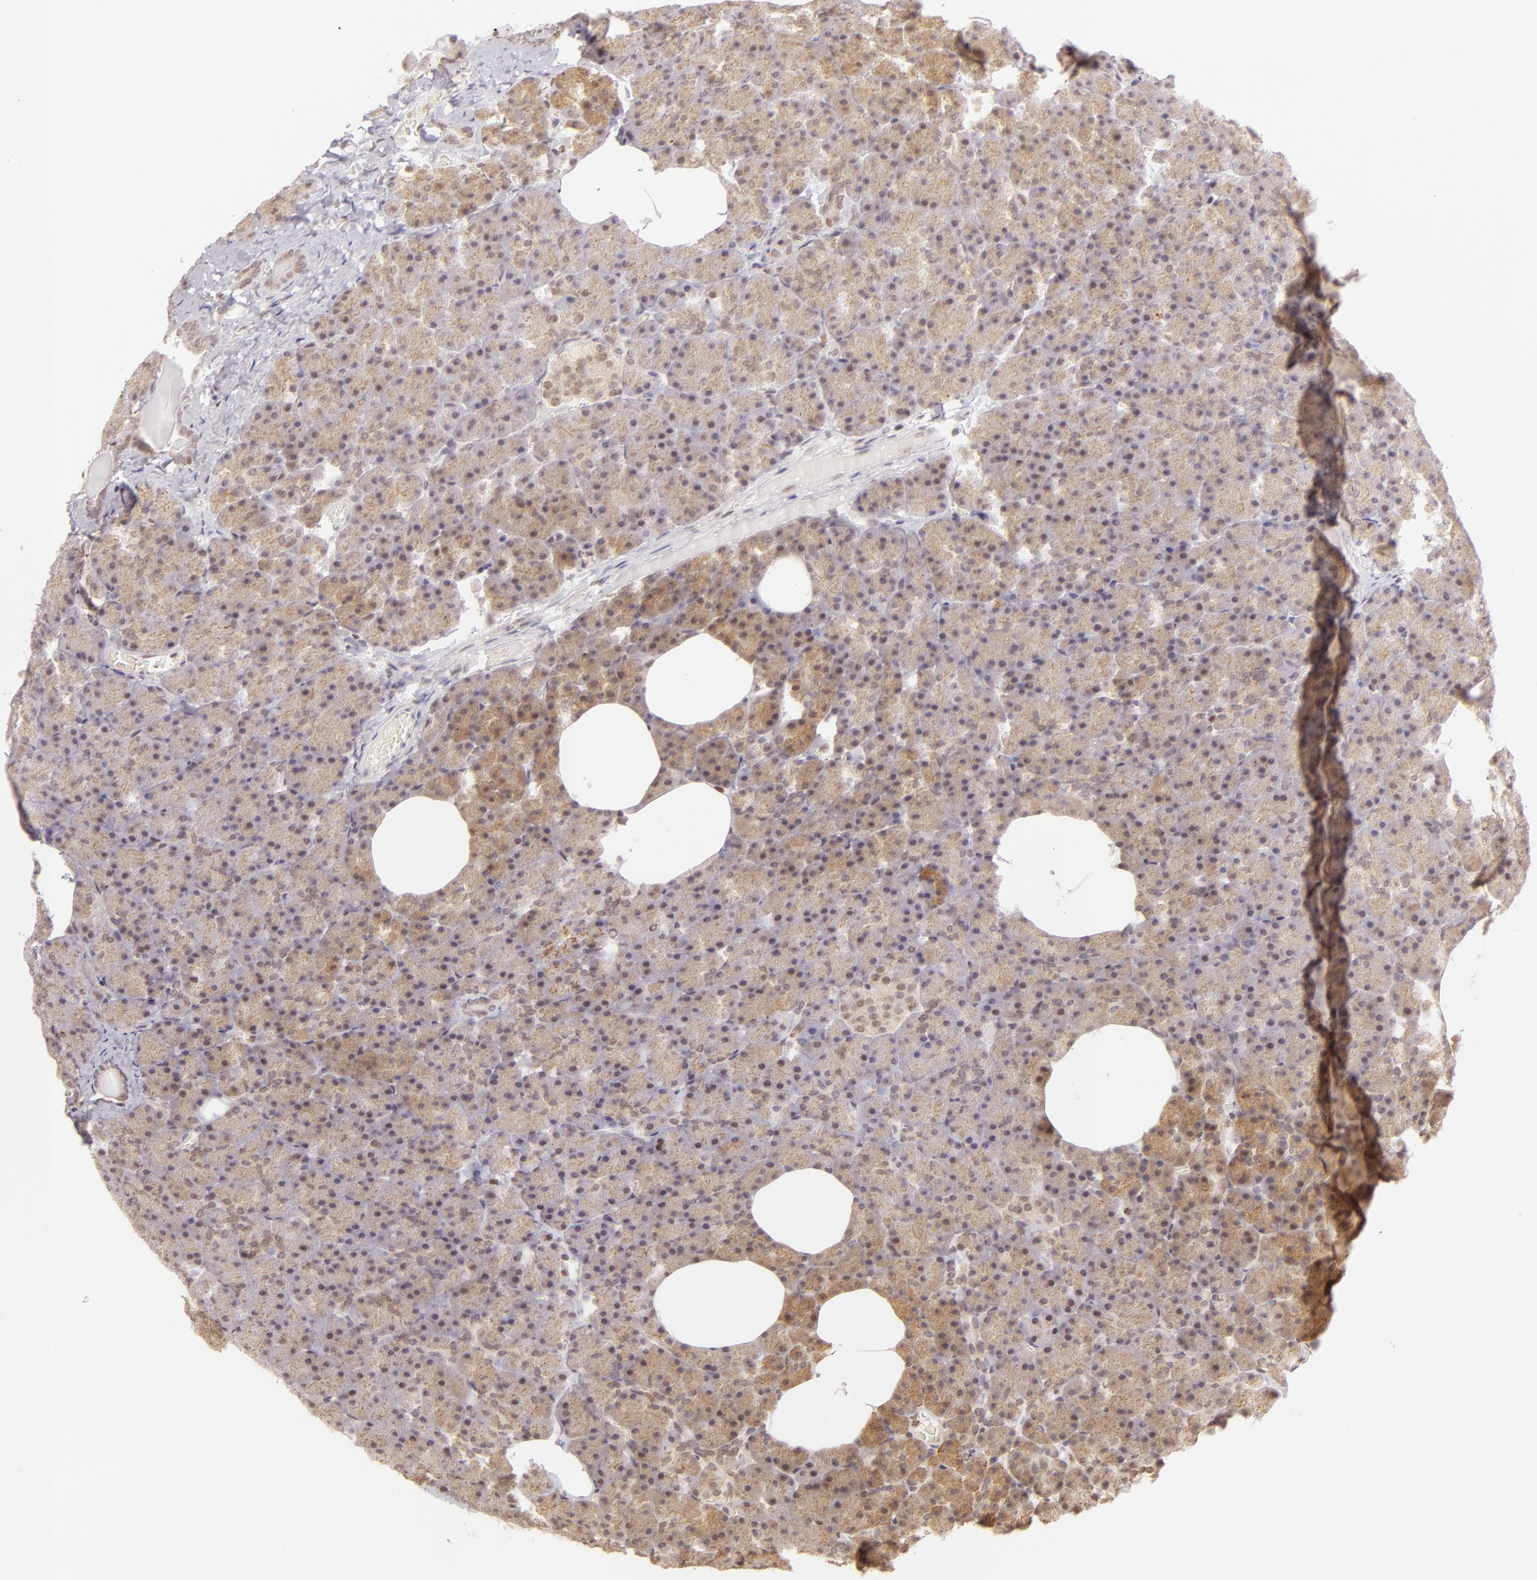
{"staining": {"intensity": "moderate", "quantity": ">75%", "location": "cytoplasmic/membranous"}, "tissue": "pancreas", "cell_type": "Exocrine glandular cells", "image_type": "normal", "snomed": [{"axis": "morphology", "description": "Normal tissue, NOS"}, {"axis": "topography", "description": "Pancreas"}], "caption": "Protein staining of benign pancreas shows moderate cytoplasmic/membranous expression in about >75% of exocrine glandular cells. (brown staining indicates protein expression, while blue staining denotes nuclei).", "gene": "ENSG00000290315", "patient": {"sex": "female", "age": 35}}